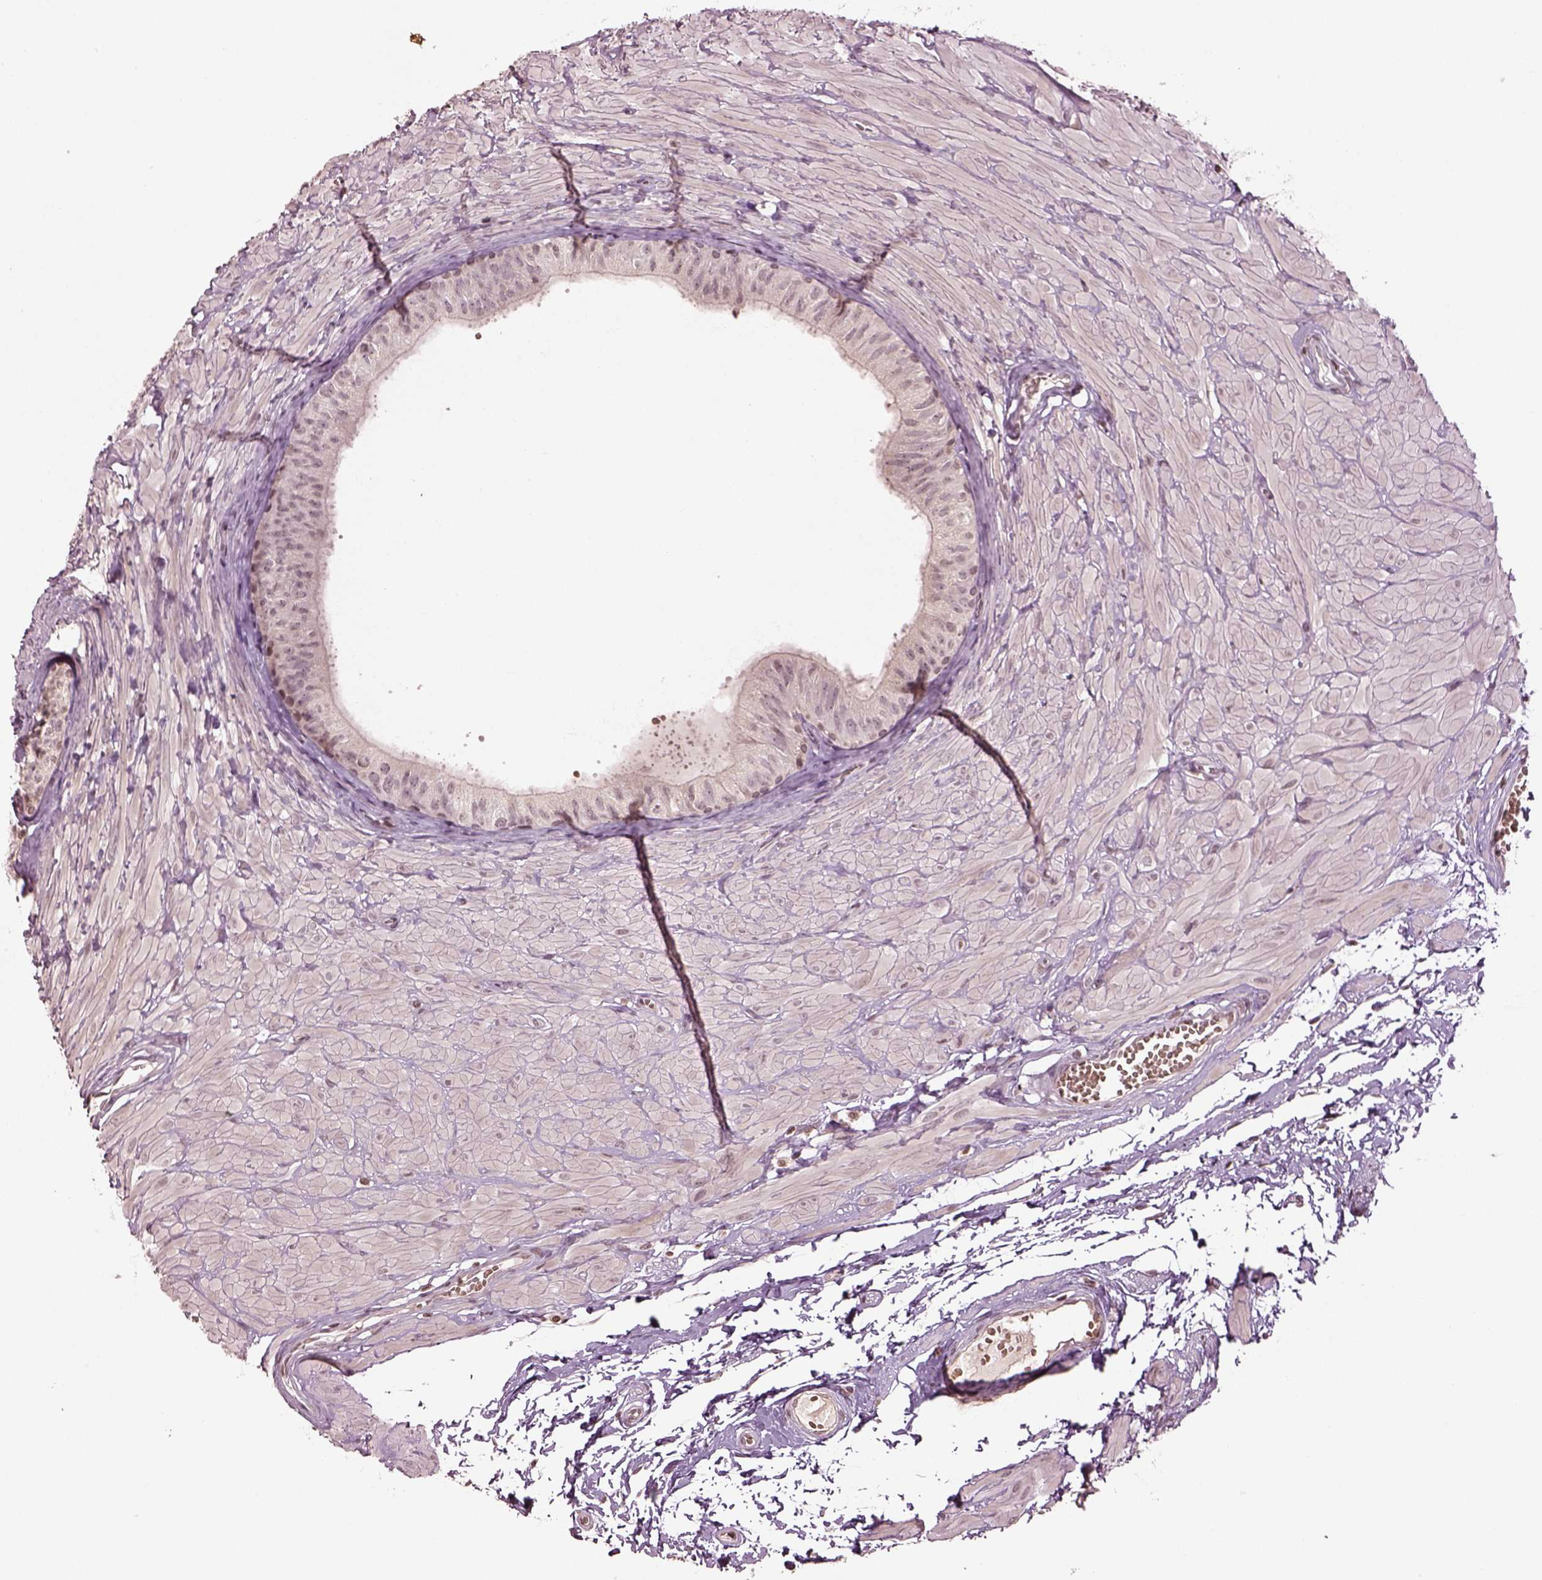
{"staining": {"intensity": "weak", "quantity": "<25%", "location": "nuclear"}, "tissue": "epididymis", "cell_type": "Glandular cells", "image_type": "normal", "snomed": [{"axis": "morphology", "description": "Normal tissue, NOS"}, {"axis": "topography", "description": "Epididymis"}, {"axis": "topography", "description": "Vas deferens"}], "caption": "This is an IHC image of benign epididymis. There is no positivity in glandular cells.", "gene": "GRM4", "patient": {"sex": "male", "age": 23}}